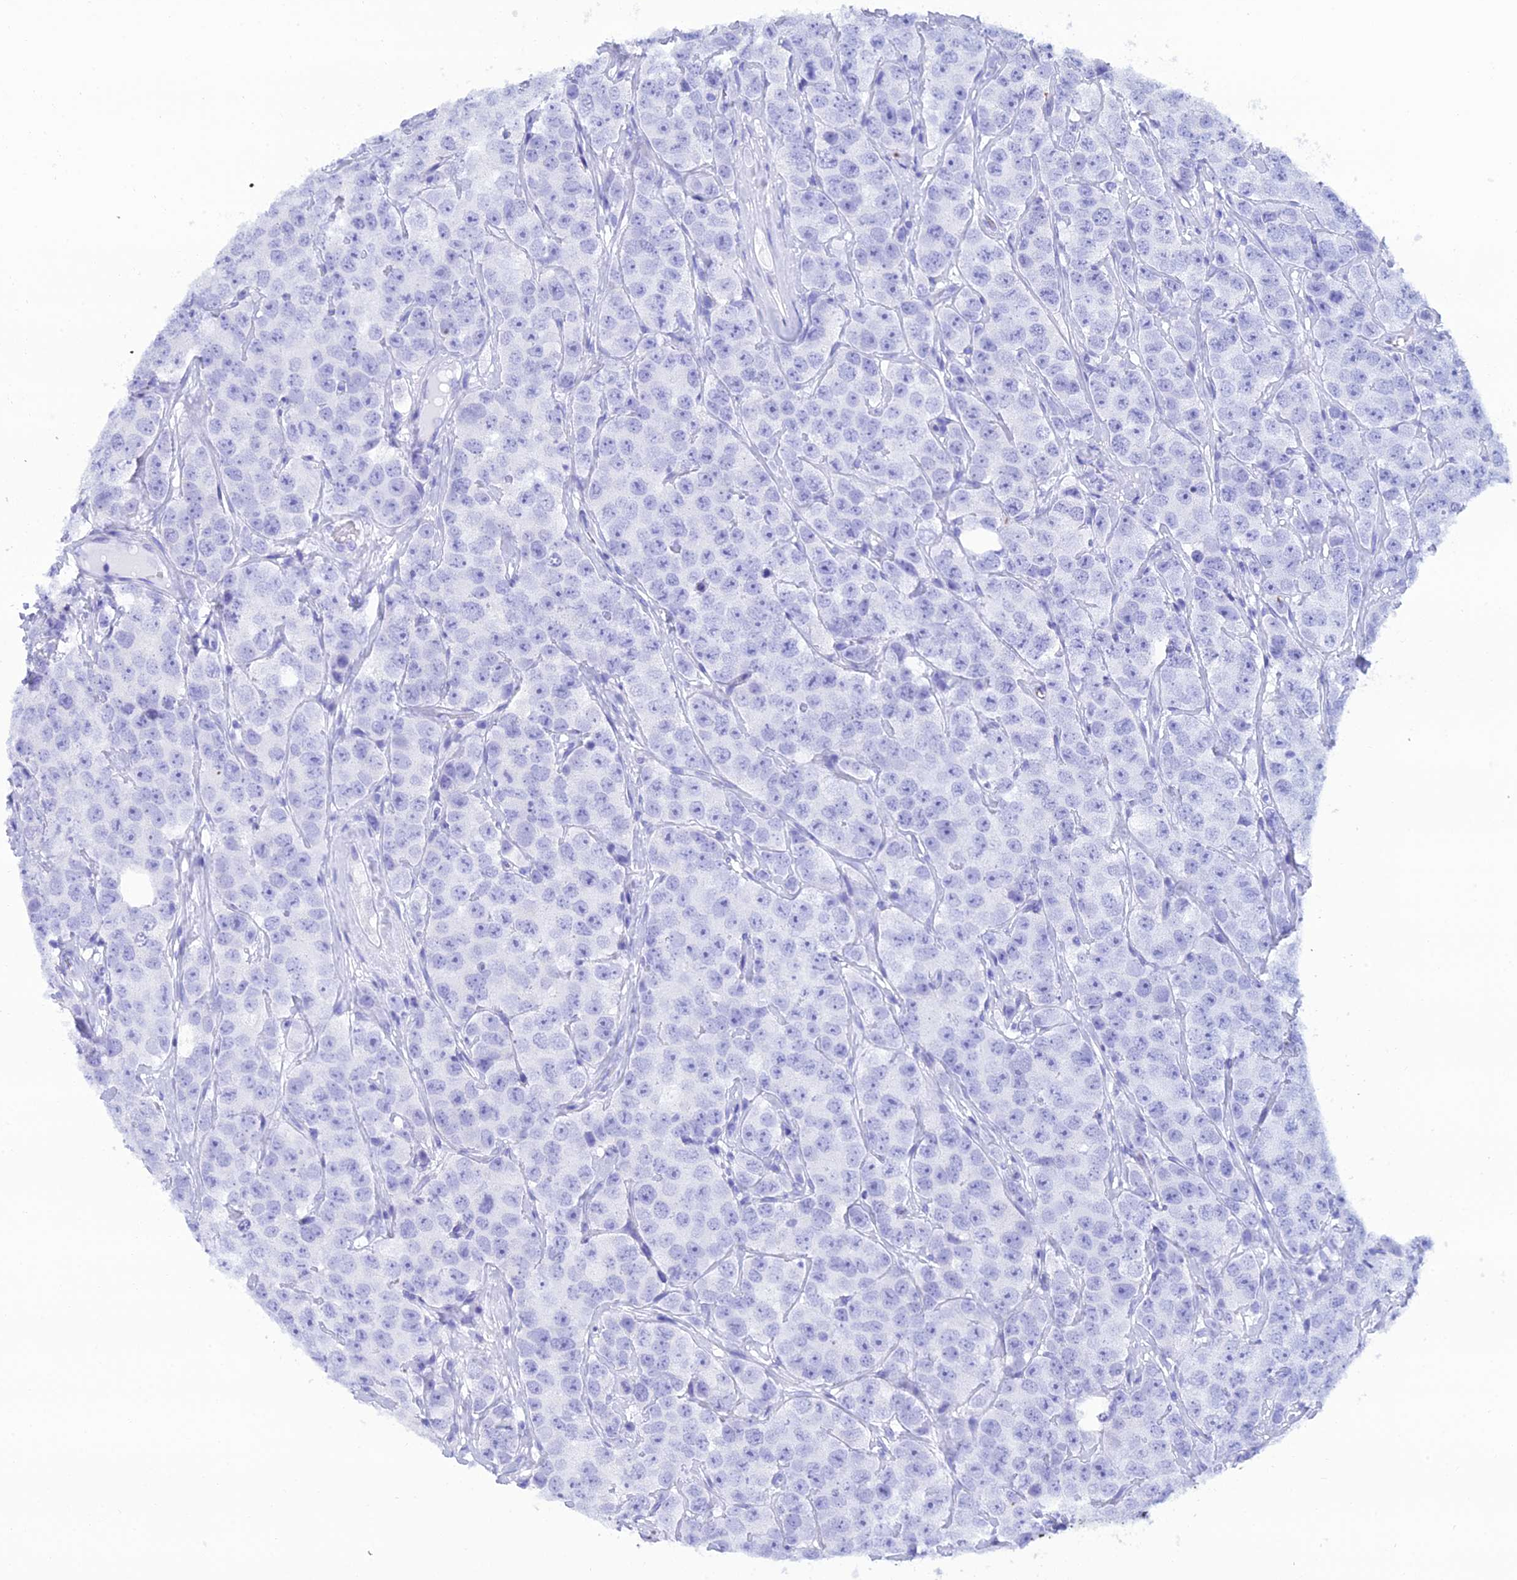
{"staining": {"intensity": "negative", "quantity": "none", "location": "none"}, "tissue": "testis cancer", "cell_type": "Tumor cells", "image_type": "cancer", "snomed": [{"axis": "morphology", "description": "Seminoma, NOS"}, {"axis": "topography", "description": "Testis"}], "caption": "IHC image of neoplastic tissue: human testis cancer stained with DAB exhibits no significant protein positivity in tumor cells. The staining was performed using DAB to visualize the protein expression in brown, while the nuclei were stained in blue with hematoxylin (Magnification: 20x).", "gene": "CLCN7", "patient": {"sex": "male", "age": 28}}